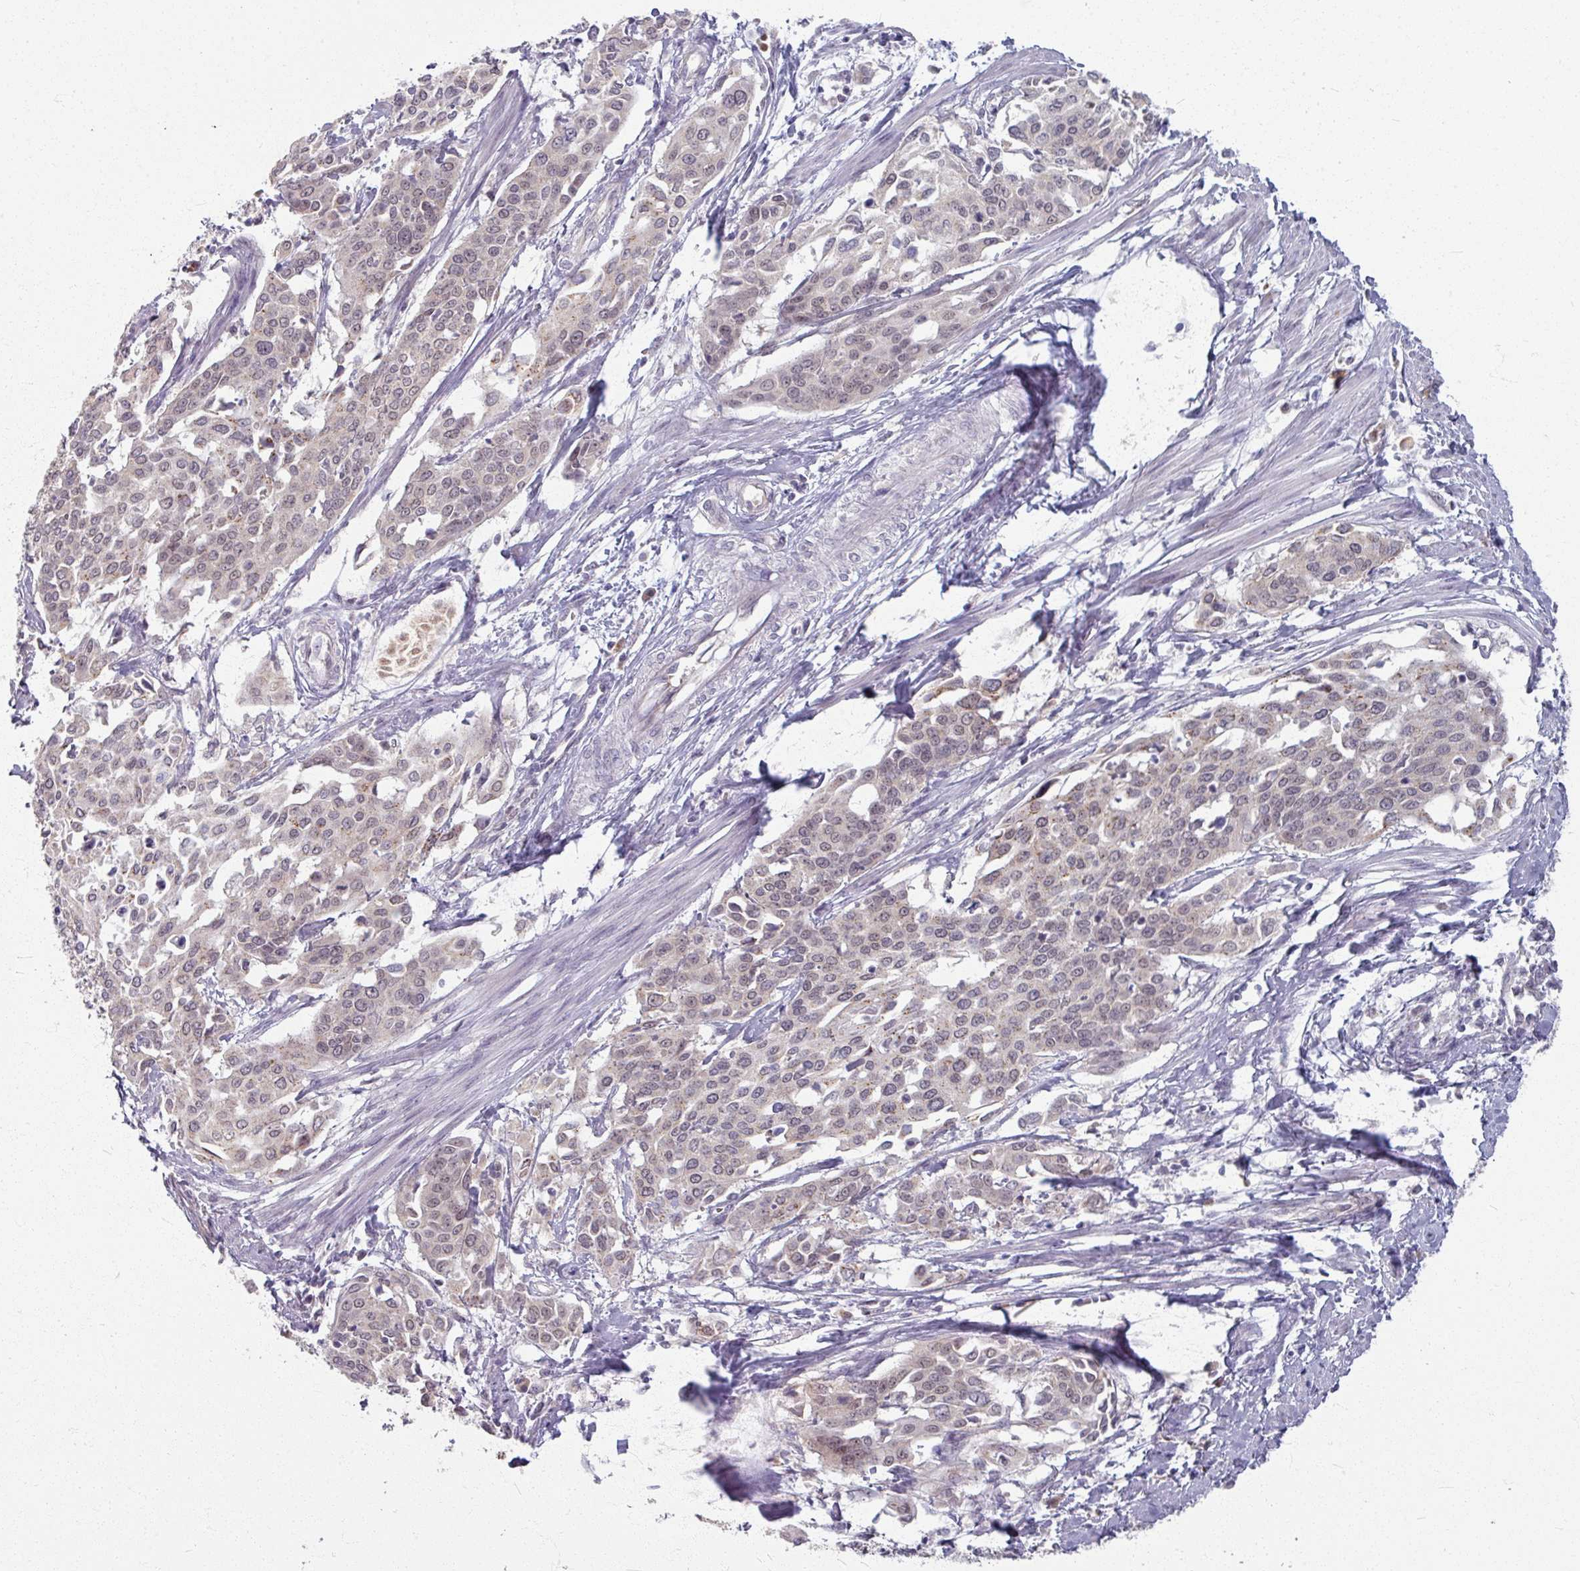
{"staining": {"intensity": "negative", "quantity": "none", "location": "none"}, "tissue": "cervical cancer", "cell_type": "Tumor cells", "image_type": "cancer", "snomed": [{"axis": "morphology", "description": "Squamous cell carcinoma, NOS"}, {"axis": "topography", "description": "Cervix"}], "caption": "Tumor cells show no significant protein staining in cervical cancer.", "gene": "KMT5C", "patient": {"sex": "female", "age": 44}}